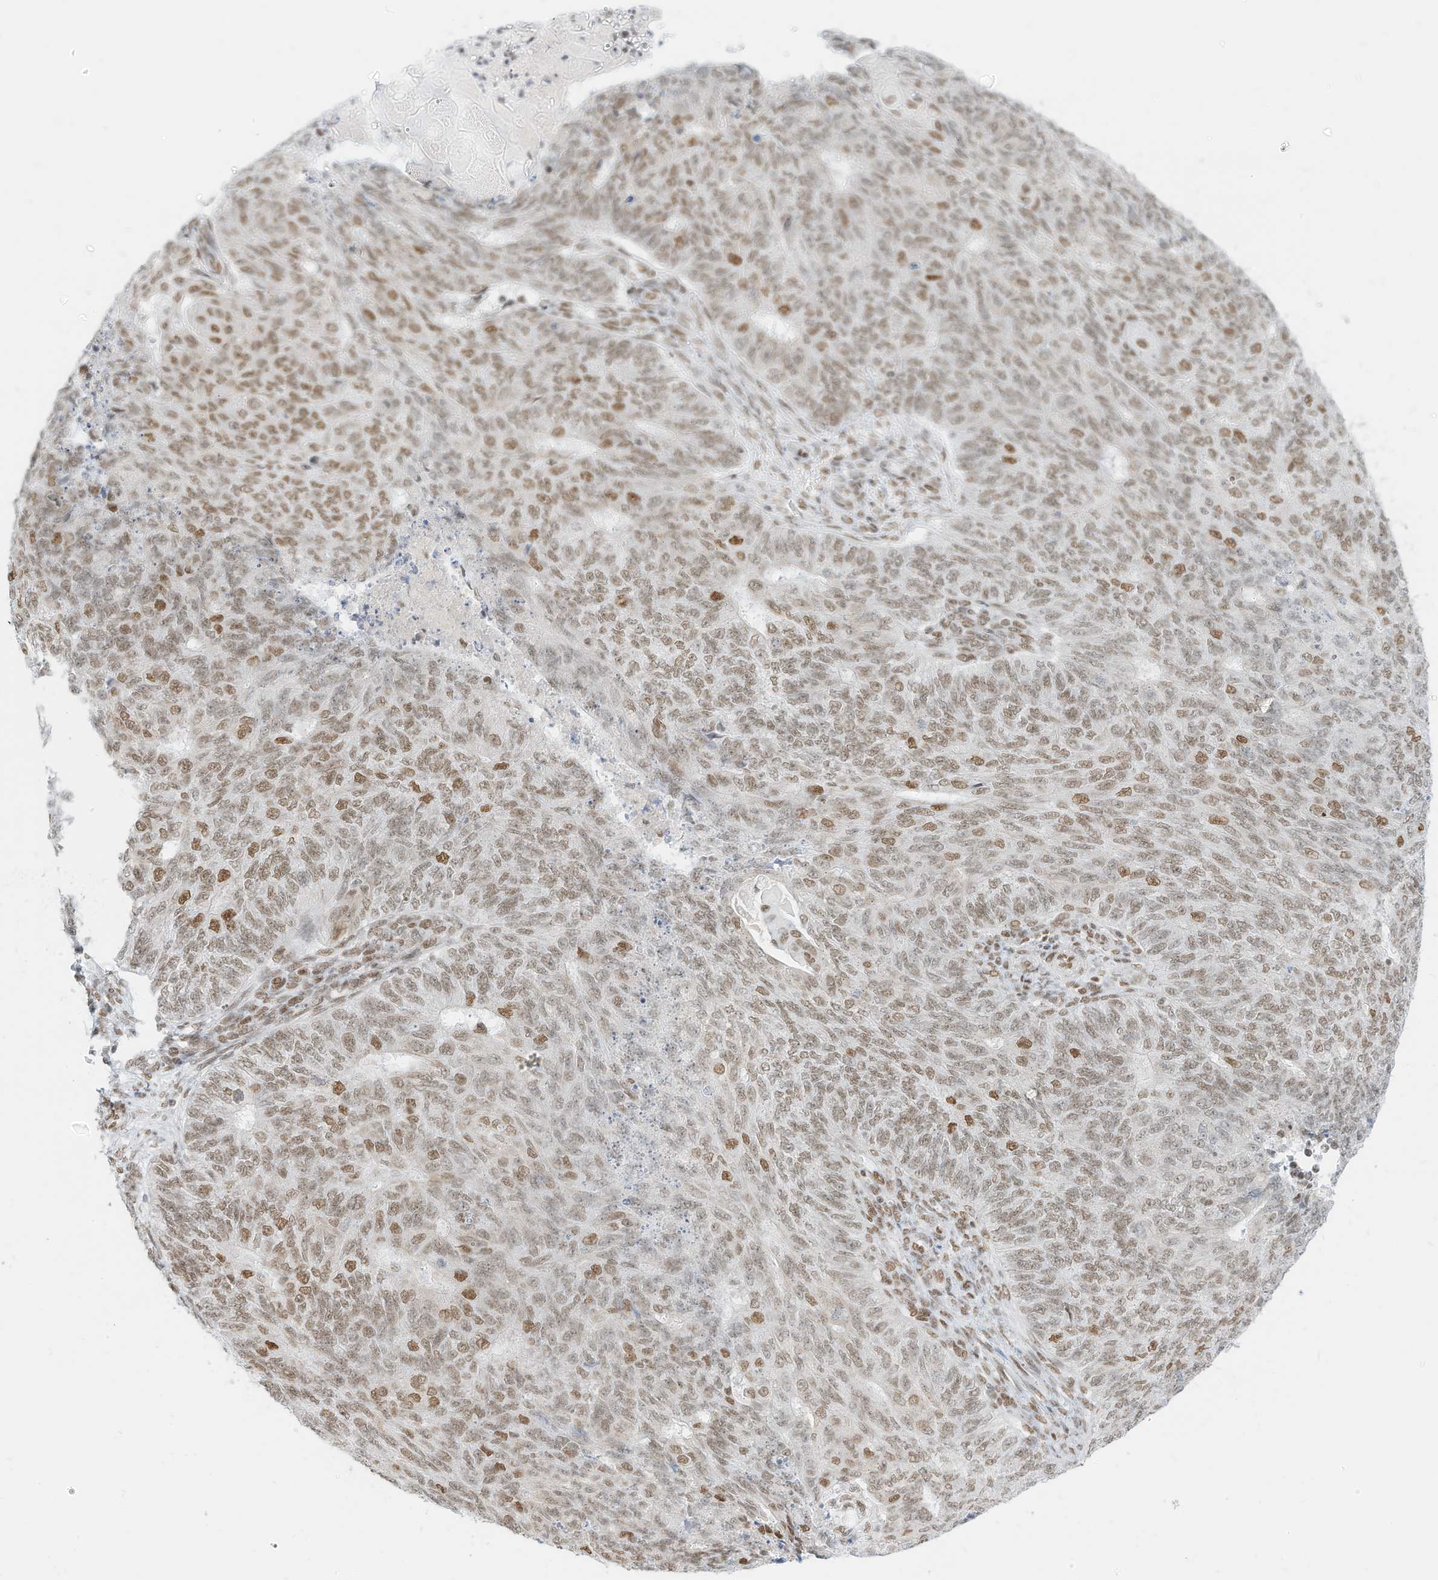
{"staining": {"intensity": "moderate", "quantity": ">75%", "location": "nuclear"}, "tissue": "endometrial cancer", "cell_type": "Tumor cells", "image_type": "cancer", "snomed": [{"axis": "morphology", "description": "Adenocarcinoma, NOS"}, {"axis": "topography", "description": "Endometrium"}], "caption": "The histopathology image exhibits immunohistochemical staining of endometrial cancer. There is moderate nuclear positivity is present in about >75% of tumor cells.", "gene": "SMARCA2", "patient": {"sex": "female", "age": 32}}